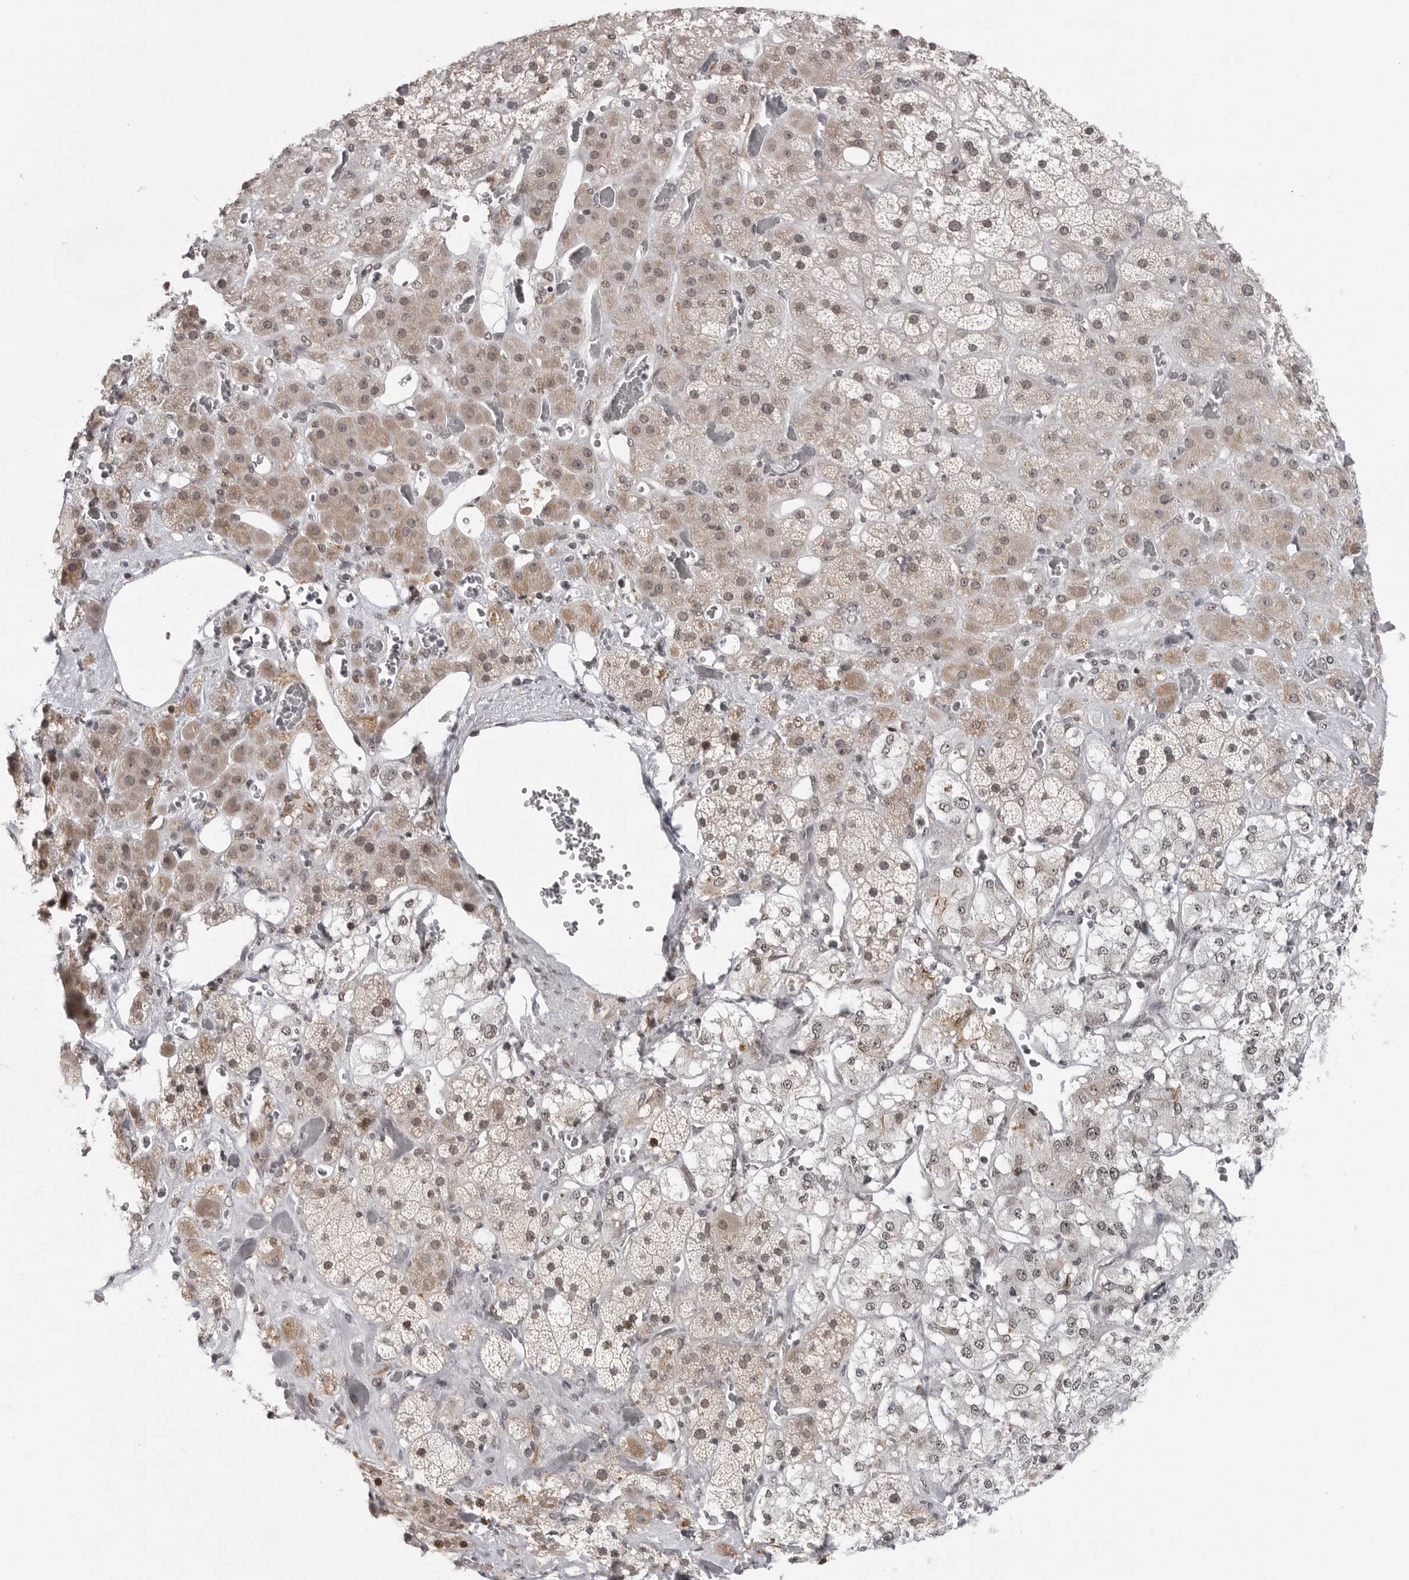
{"staining": {"intensity": "moderate", "quantity": ">75%", "location": "cytoplasmic/membranous,nuclear"}, "tissue": "adrenal gland", "cell_type": "Glandular cells", "image_type": "normal", "snomed": [{"axis": "morphology", "description": "Normal tissue, NOS"}, {"axis": "topography", "description": "Adrenal gland"}], "caption": "Adrenal gland stained for a protein (brown) displays moderate cytoplasmic/membranous,nuclear positive positivity in approximately >75% of glandular cells.", "gene": "PRDM10", "patient": {"sex": "male", "age": 57}}